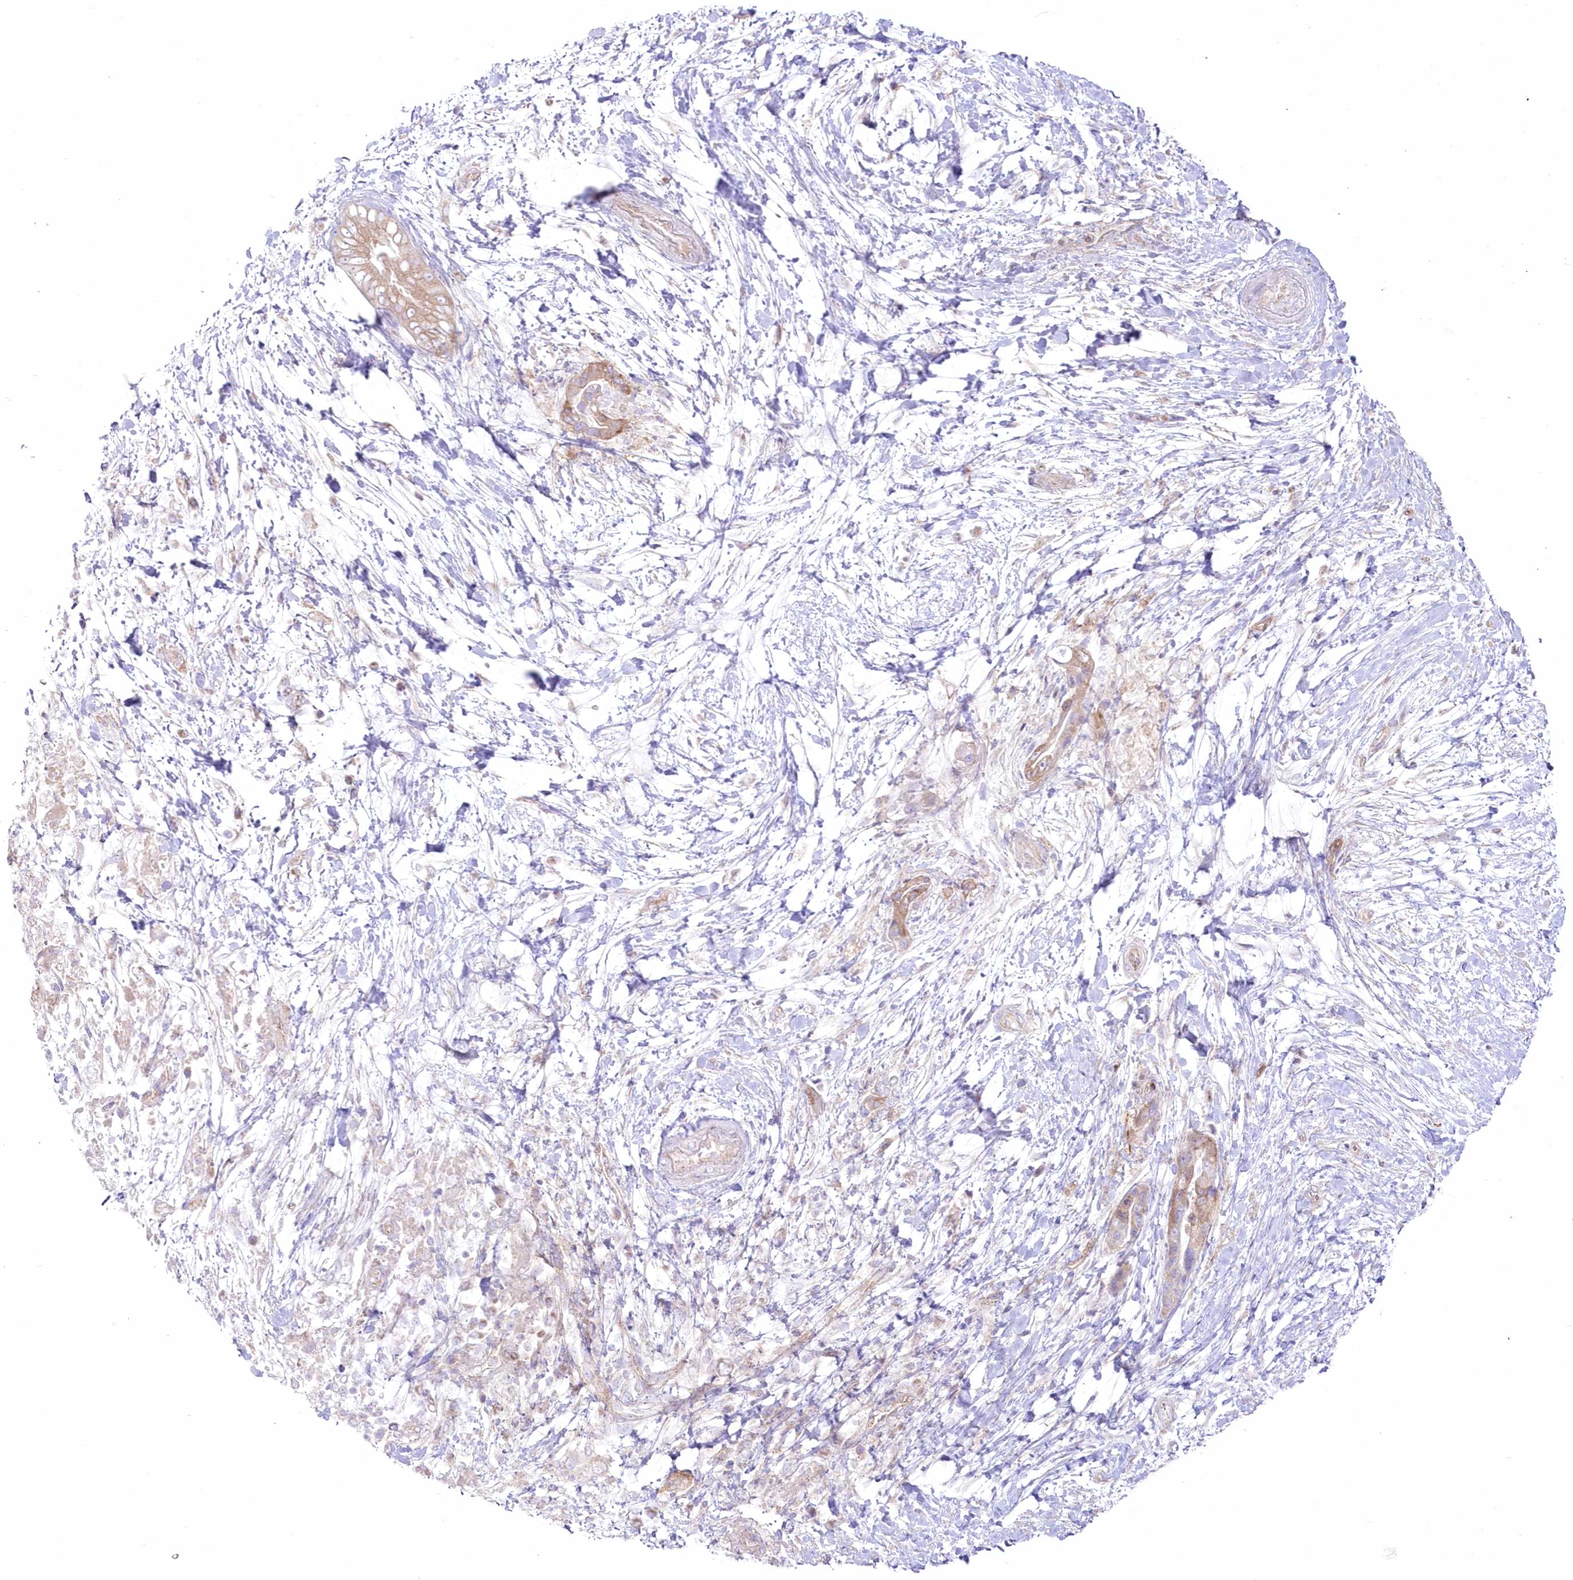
{"staining": {"intensity": "weak", "quantity": "<25%", "location": "cytoplasmic/membranous"}, "tissue": "pancreatic cancer", "cell_type": "Tumor cells", "image_type": "cancer", "snomed": [{"axis": "morphology", "description": "Adenocarcinoma, NOS"}, {"axis": "topography", "description": "Pancreas"}], "caption": "Tumor cells show no significant staining in adenocarcinoma (pancreatic).", "gene": "ZNF843", "patient": {"sex": "male", "age": 75}}